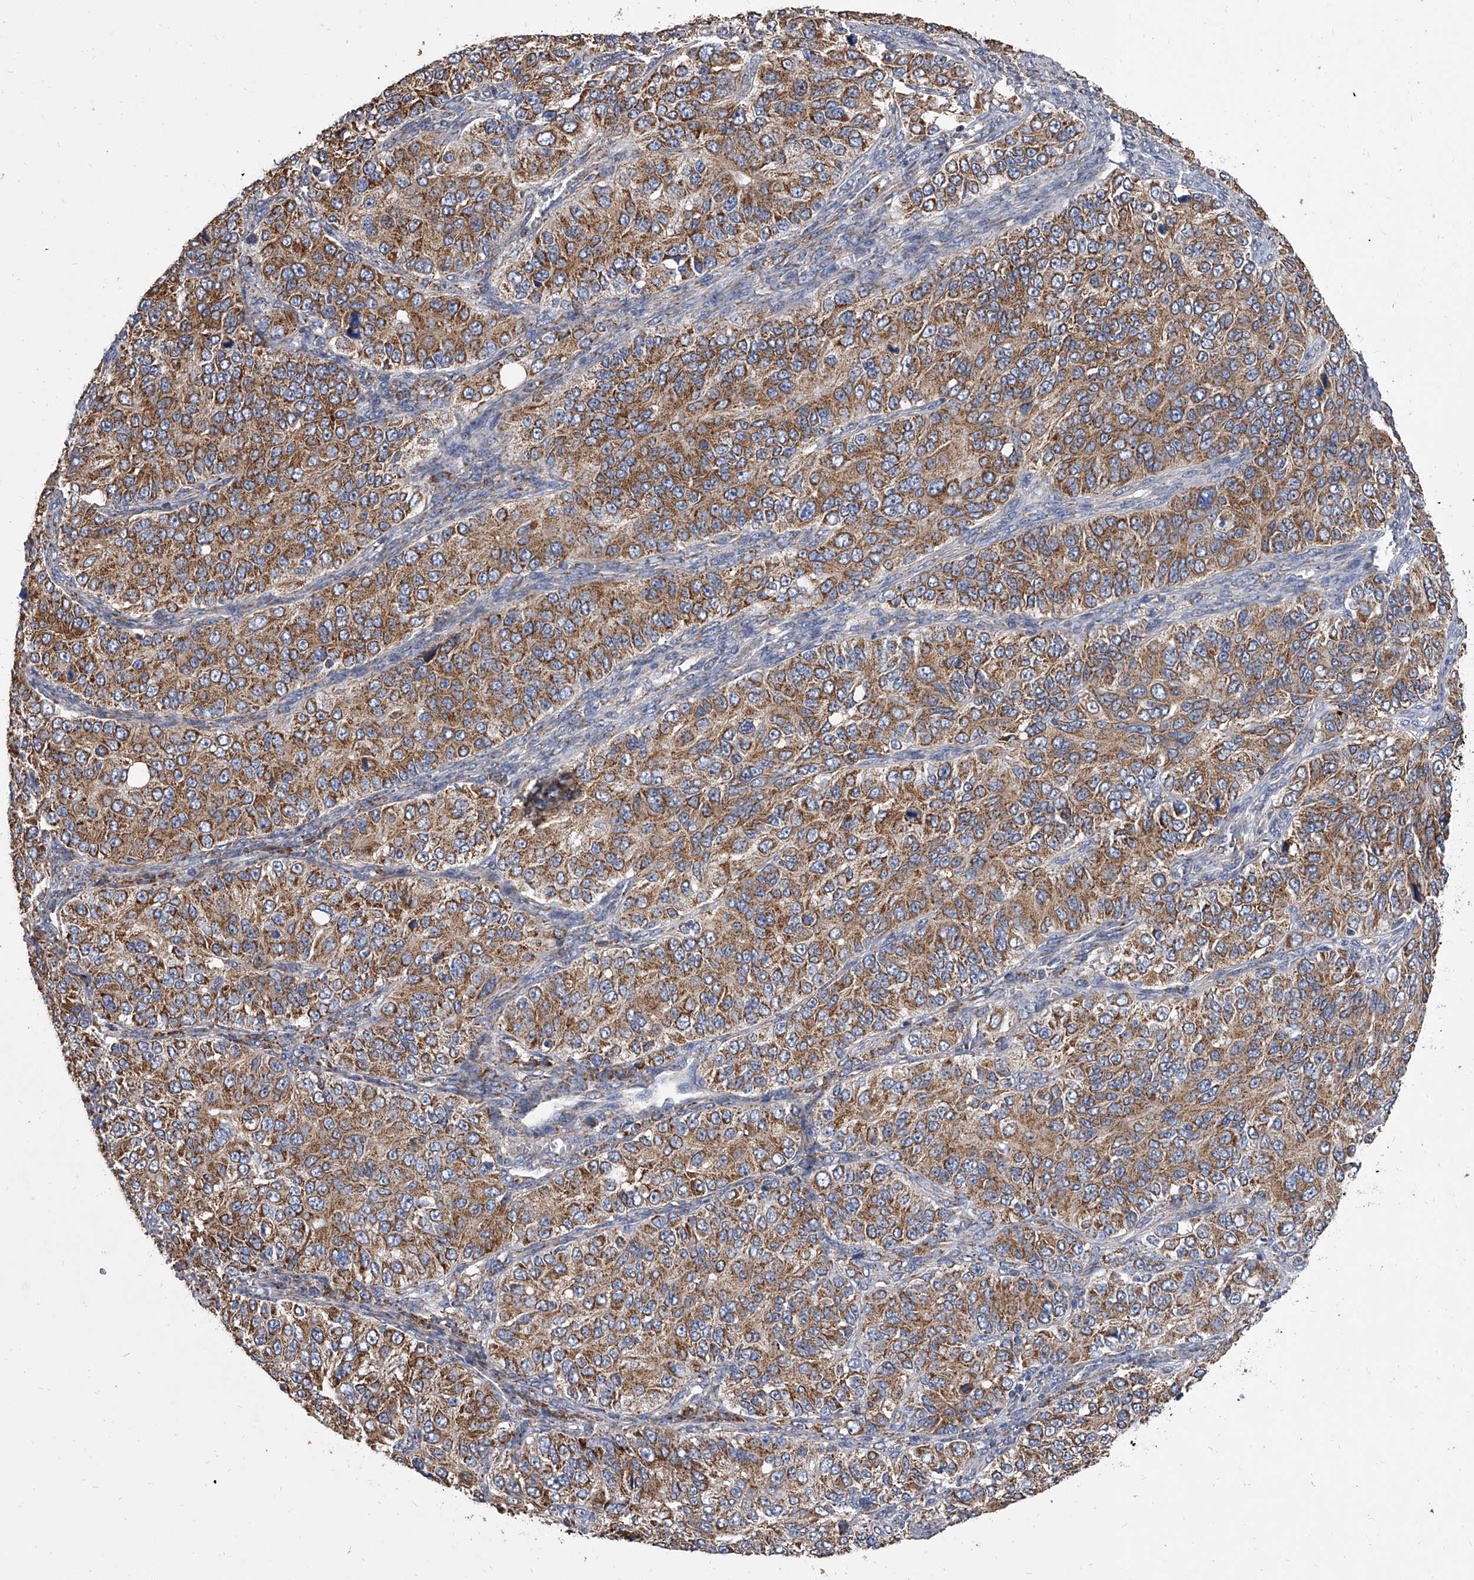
{"staining": {"intensity": "moderate", "quantity": ">75%", "location": "cytoplasmic/membranous"}, "tissue": "ovarian cancer", "cell_type": "Tumor cells", "image_type": "cancer", "snomed": [{"axis": "morphology", "description": "Carcinoma, endometroid"}, {"axis": "topography", "description": "Ovary"}], "caption": "Immunohistochemical staining of ovarian endometroid carcinoma reveals medium levels of moderate cytoplasmic/membranous protein staining in about >75% of tumor cells. The protein is stained brown, and the nuclei are stained in blue (DAB IHC with brightfield microscopy, high magnification).", "gene": "MRPL28", "patient": {"sex": "female", "age": 51}}